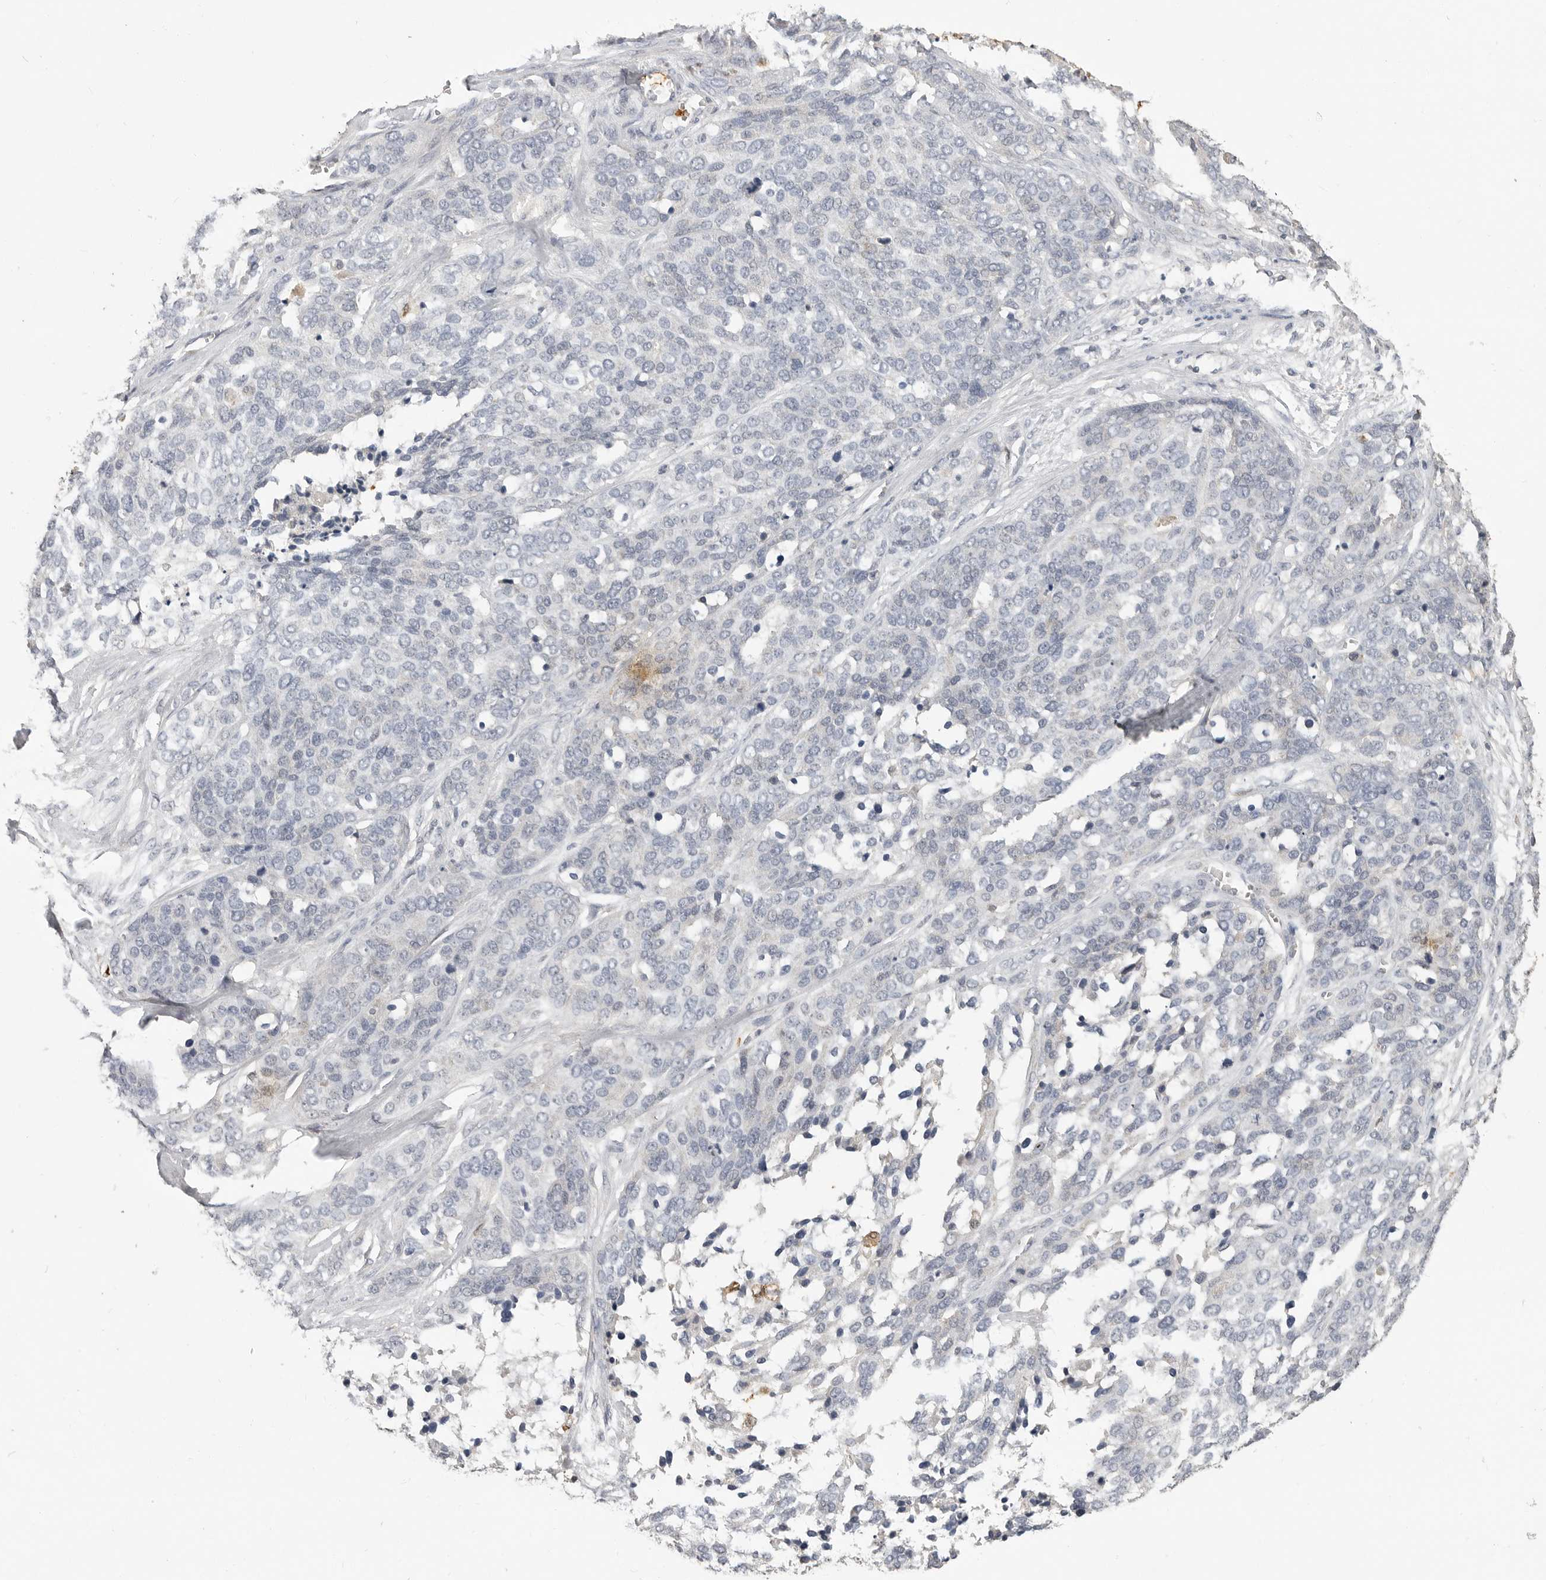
{"staining": {"intensity": "negative", "quantity": "none", "location": "none"}, "tissue": "ovarian cancer", "cell_type": "Tumor cells", "image_type": "cancer", "snomed": [{"axis": "morphology", "description": "Cystadenocarcinoma, serous, NOS"}, {"axis": "topography", "description": "Ovary"}], "caption": "A photomicrograph of ovarian serous cystadenocarcinoma stained for a protein reveals no brown staining in tumor cells.", "gene": "LTBR", "patient": {"sex": "female", "age": 44}}